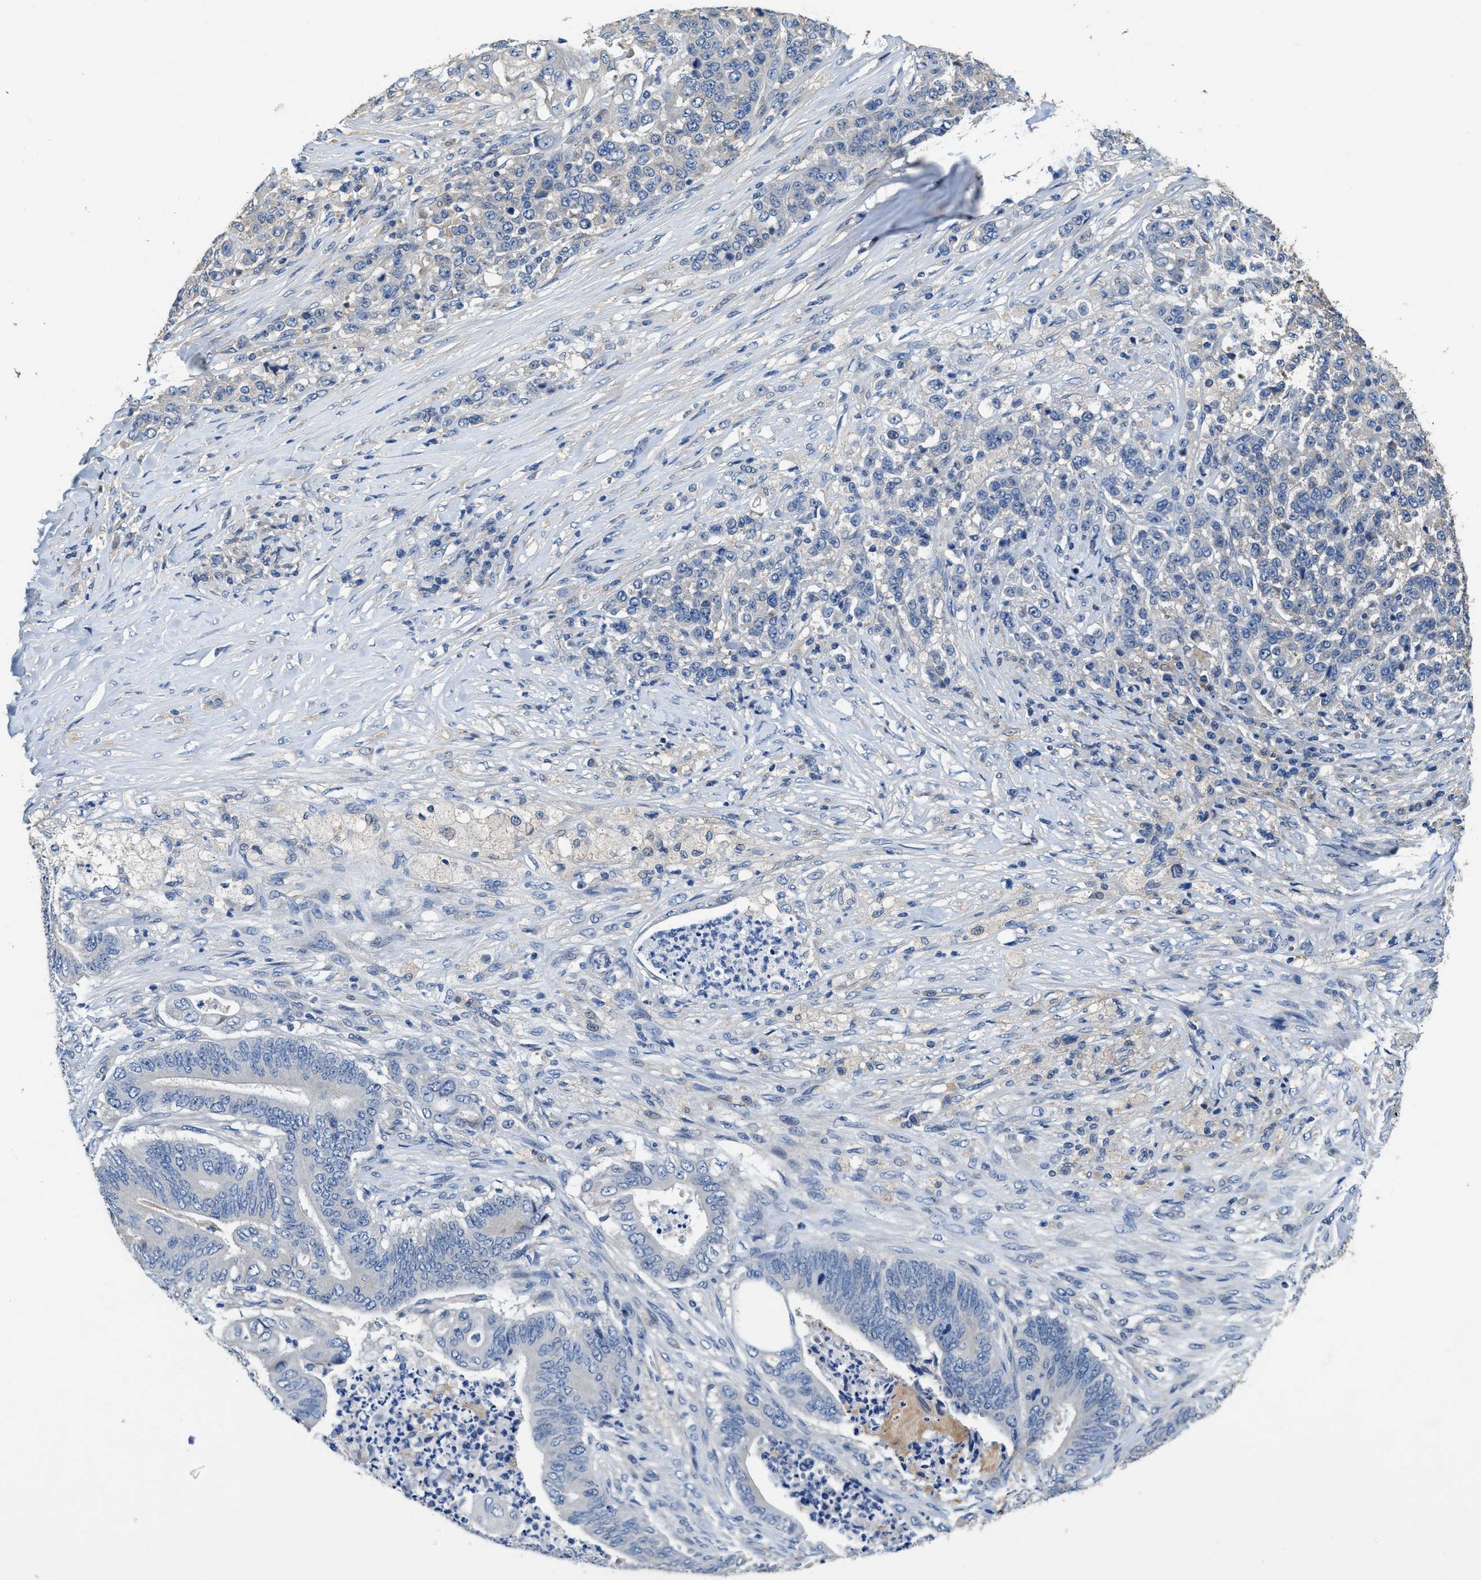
{"staining": {"intensity": "negative", "quantity": "none", "location": "none"}, "tissue": "stomach cancer", "cell_type": "Tumor cells", "image_type": "cancer", "snomed": [{"axis": "morphology", "description": "Adenocarcinoma, NOS"}, {"axis": "topography", "description": "Stomach"}], "caption": "This is an immunohistochemistry image of adenocarcinoma (stomach). There is no positivity in tumor cells.", "gene": "PEG10", "patient": {"sex": "female", "age": 73}}